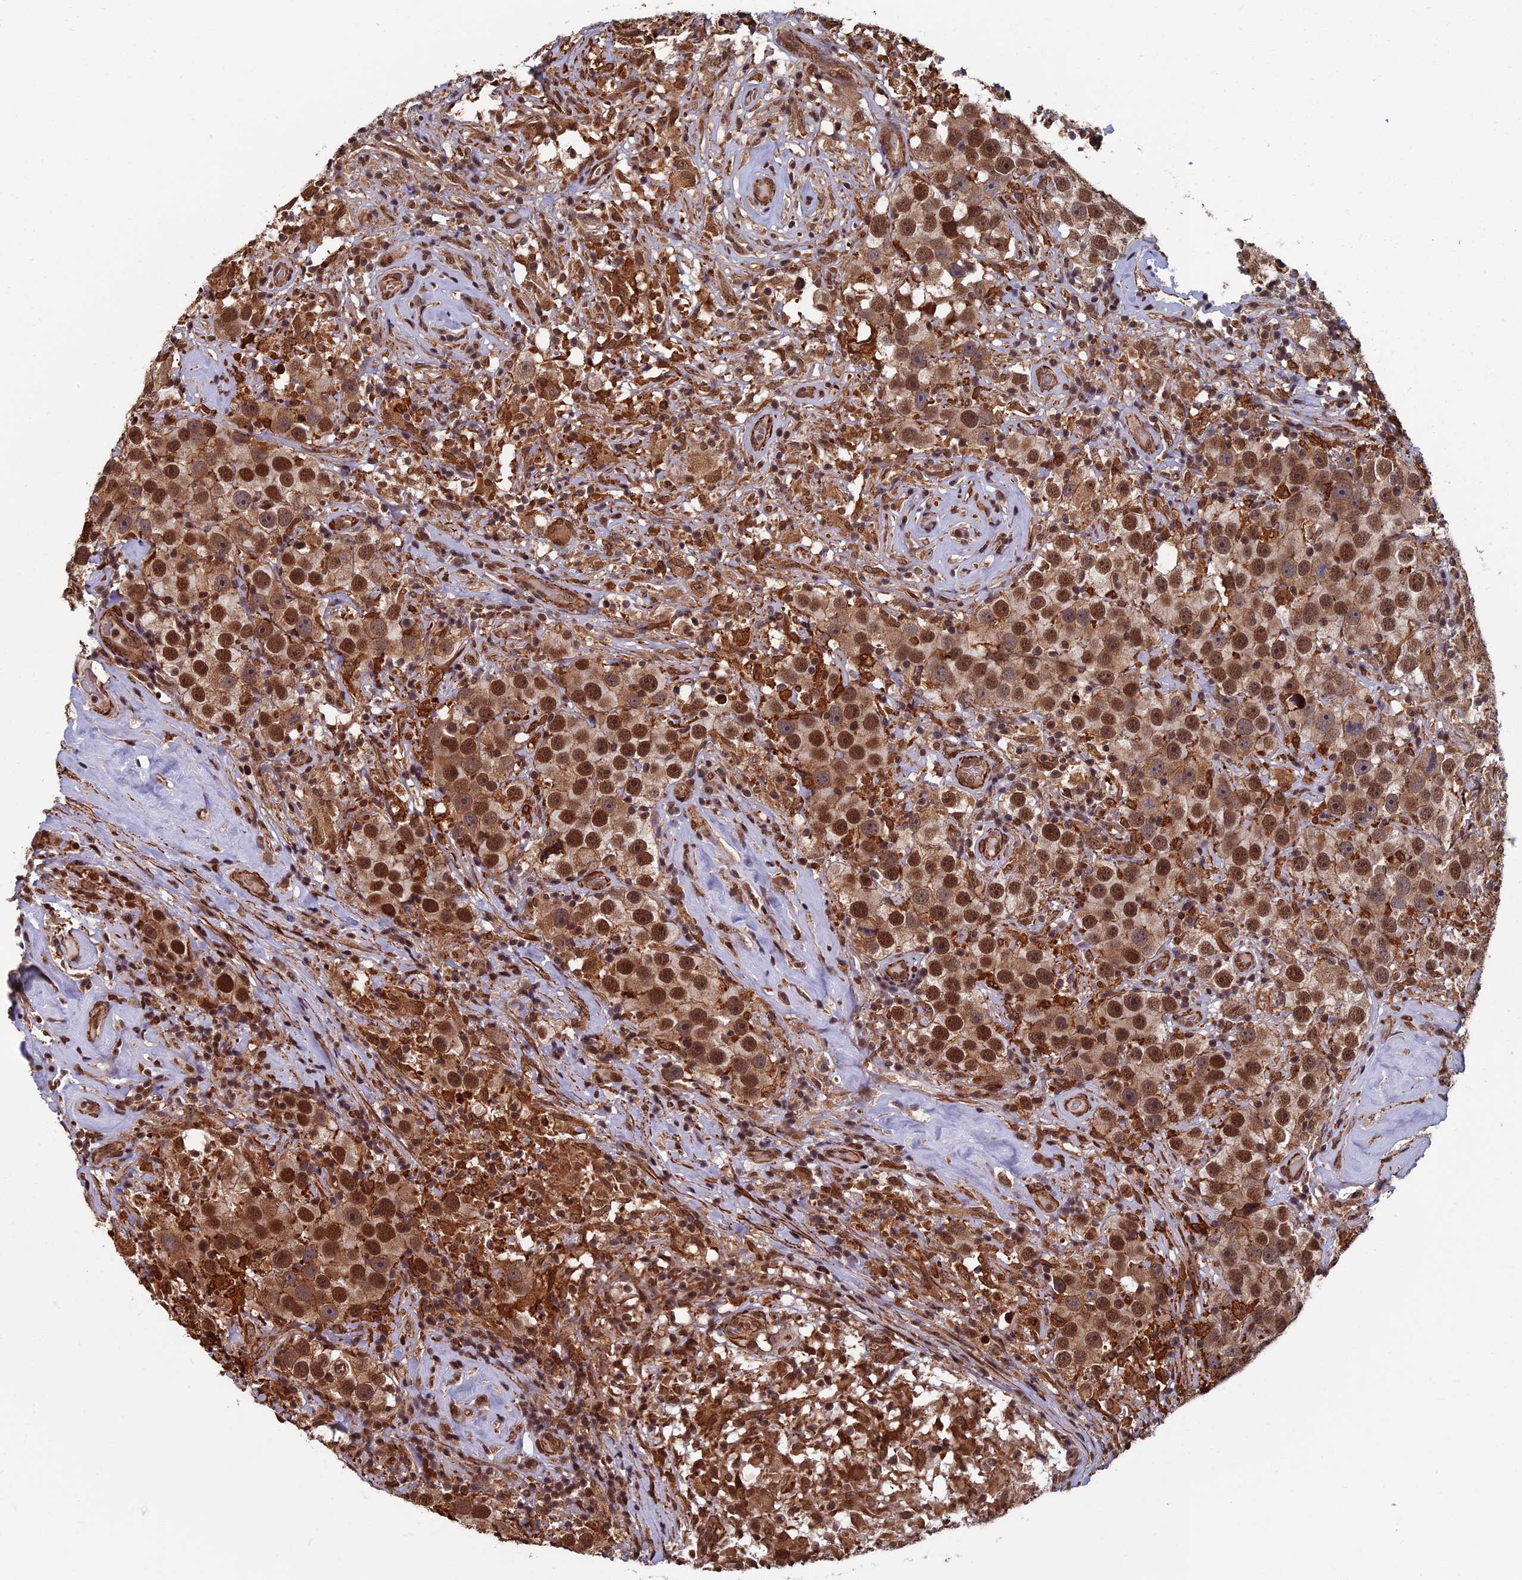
{"staining": {"intensity": "moderate", "quantity": ">75%", "location": "cytoplasmic/membranous,nuclear"}, "tissue": "testis cancer", "cell_type": "Tumor cells", "image_type": "cancer", "snomed": [{"axis": "morphology", "description": "Seminoma, NOS"}, {"axis": "topography", "description": "Testis"}], "caption": "The micrograph exhibits immunohistochemical staining of seminoma (testis). There is moderate cytoplasmic/membranous and nuclear staining is identified in about >75% of tumor cells.", "gene": "CTDP1", "patient": {"sex": "male", "age": 49}}